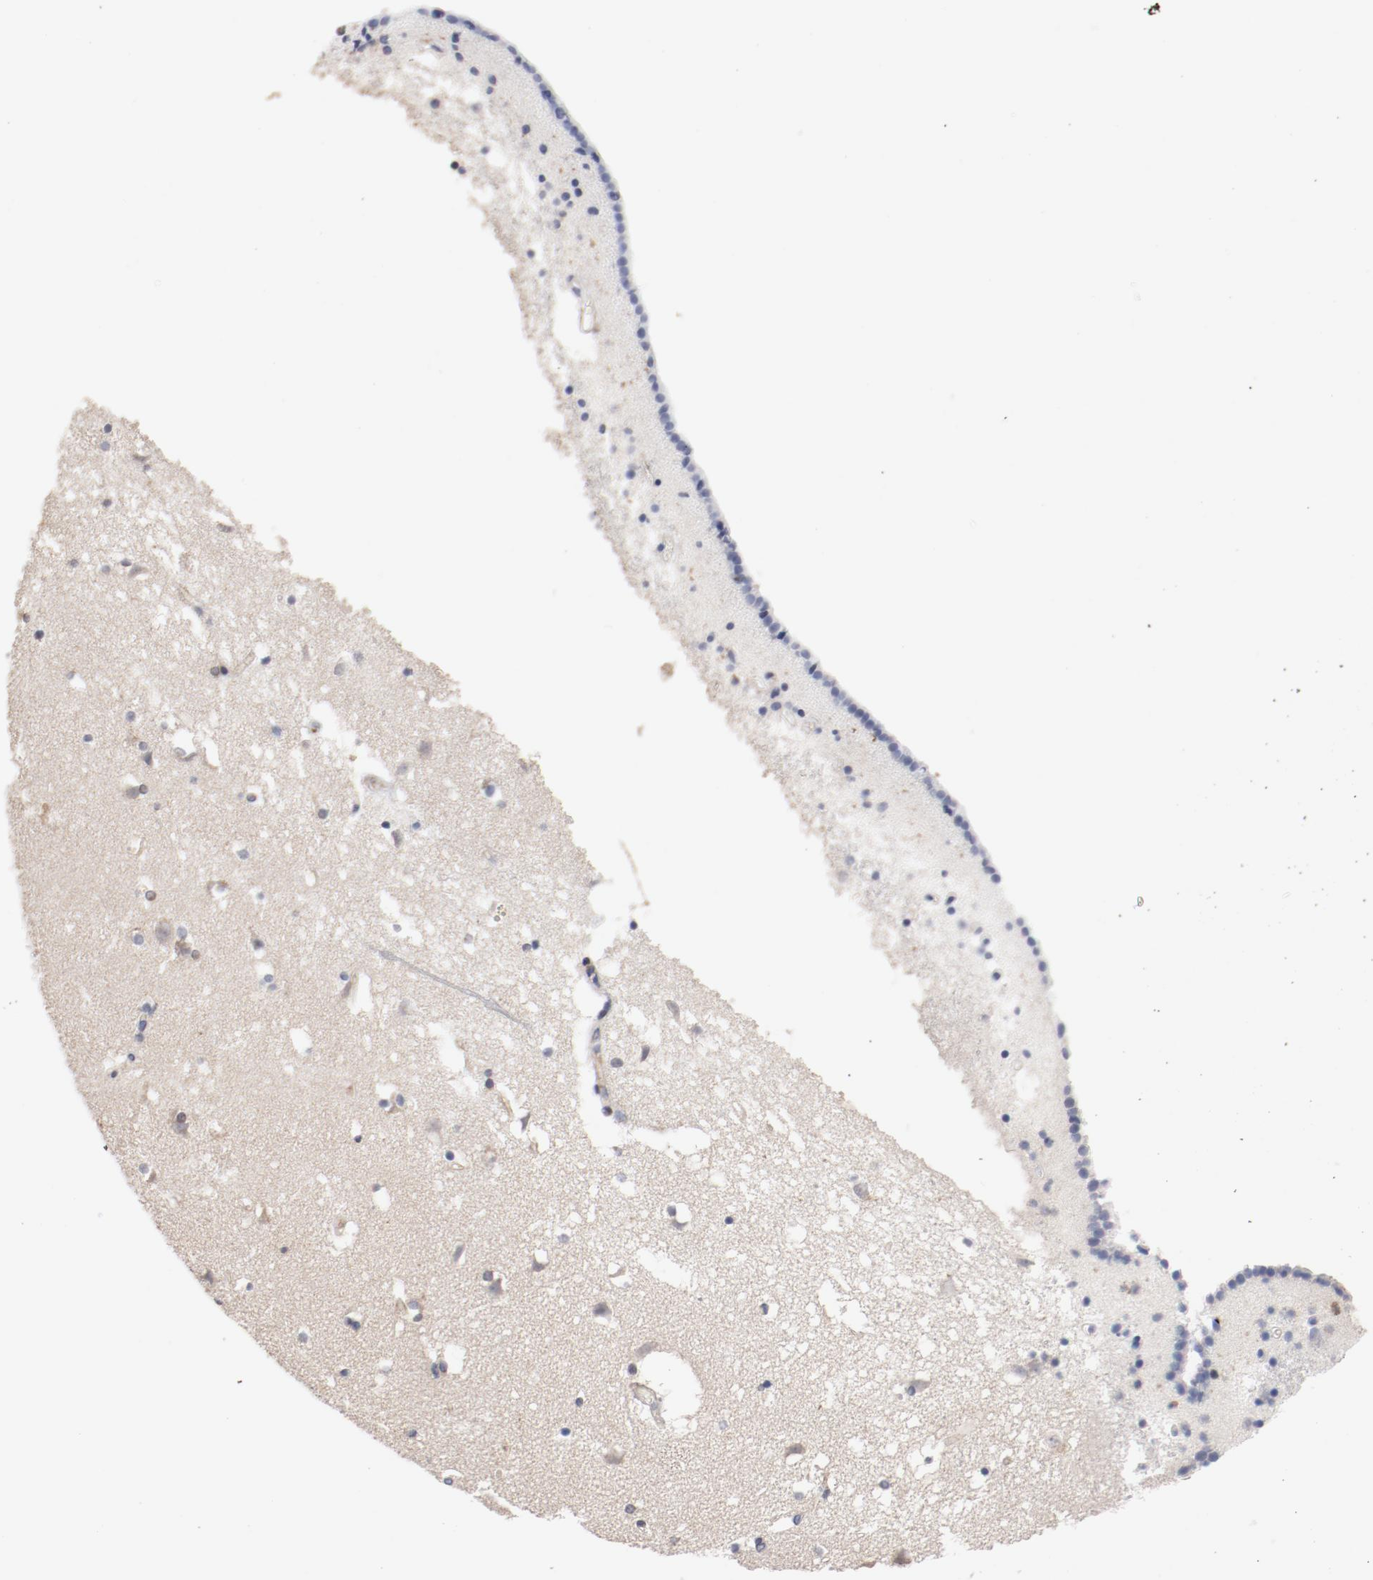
{"staining": {"intensity": "negative", "quantity": "none", "location": "none"}, "tissue": "caudate", "cell_type": "Glial cells", "image_type": "normal", "snomed": [{"axis": "morphology", "description": "Normal tissue, NOS"}, {"axis": "topography", "description": "Lateral ventricle wall"}], "caption": "Immunohistochemical staining of unremarkable human caudate exhibits no significant staining in glial cells.", "gene": "CBL", "patient": {"sex": "male", "age": 45}}